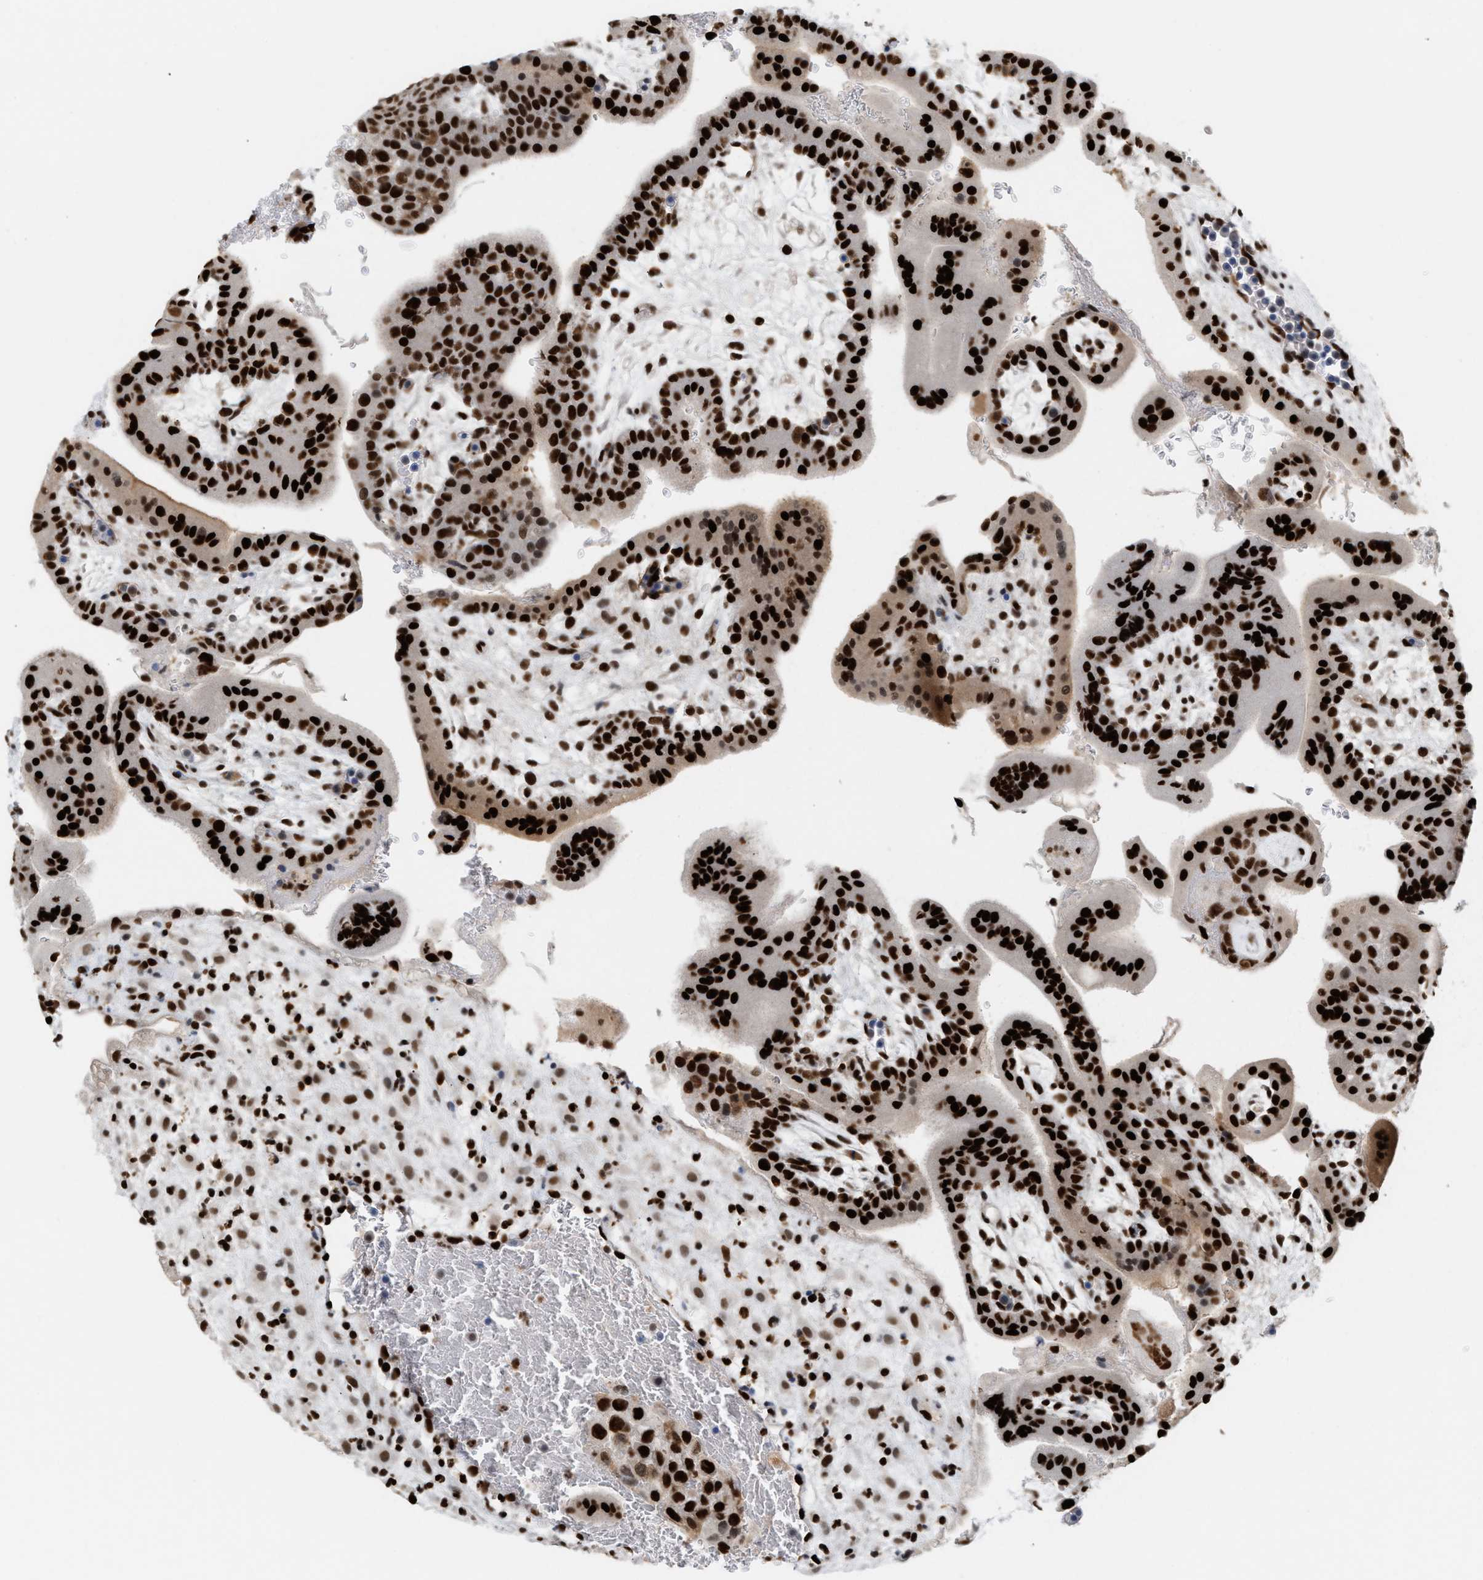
{"staining": {"intensity": "strong", "quantity": ">75%", "location": "nuclear"}, "tissue": "placenta", "cell_type": "Decidual cells", "image_type": "normal", "snomed": [{"axis": "morphology", "description": "Normal tissue, NOS"}, {"axis": "topography", "description": "Placenta"}], "caption": "This is a histology image of IHC staining of unremarkable placenta, which shows strong positivity in the nuclear of decidual cells.", "gene": "C17orf49", "patient": {"sex": "female", "age": 35}}